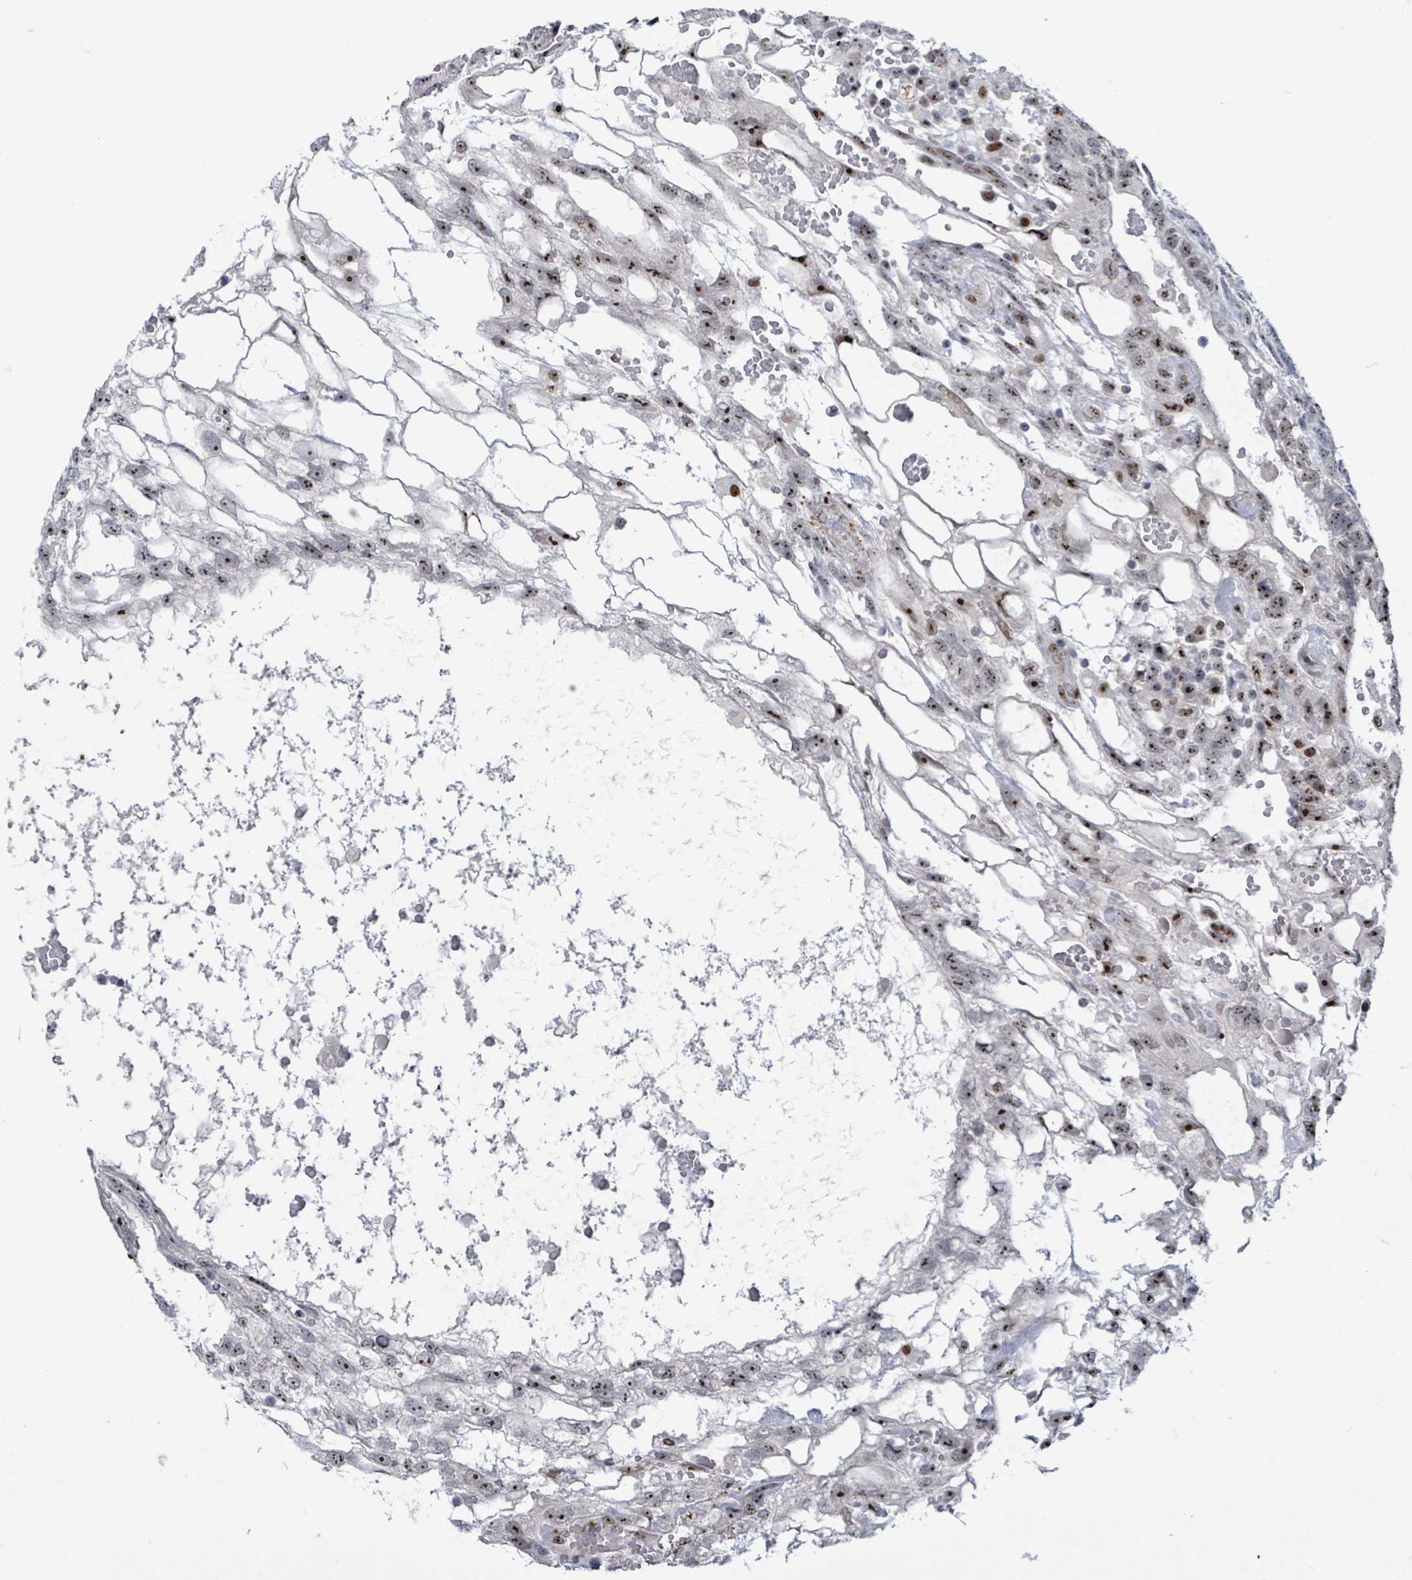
{"staining": {"intensity": "strong", "quantity": ">75%", "location": "nuclear"}, "tissue": "testis cancer", "cell_type": "Tumor cells", "image_type": "cancer", "snomed": [{"axis": "morphology", "description": "Normal tissue, NOS"}, {"axis": "morphology", "description": "Carcinoma, Embryonal, NOS"}, {"axis": "topography", "description": "Testis"}], "caption": "Embryonal carcinoma (testis) stained for a protein (brown) exhibits strong nuclear positive expression in about >75% of tumor cells.", "gene": "RRN3", "patient": {"sex": "male", "age": 32}}